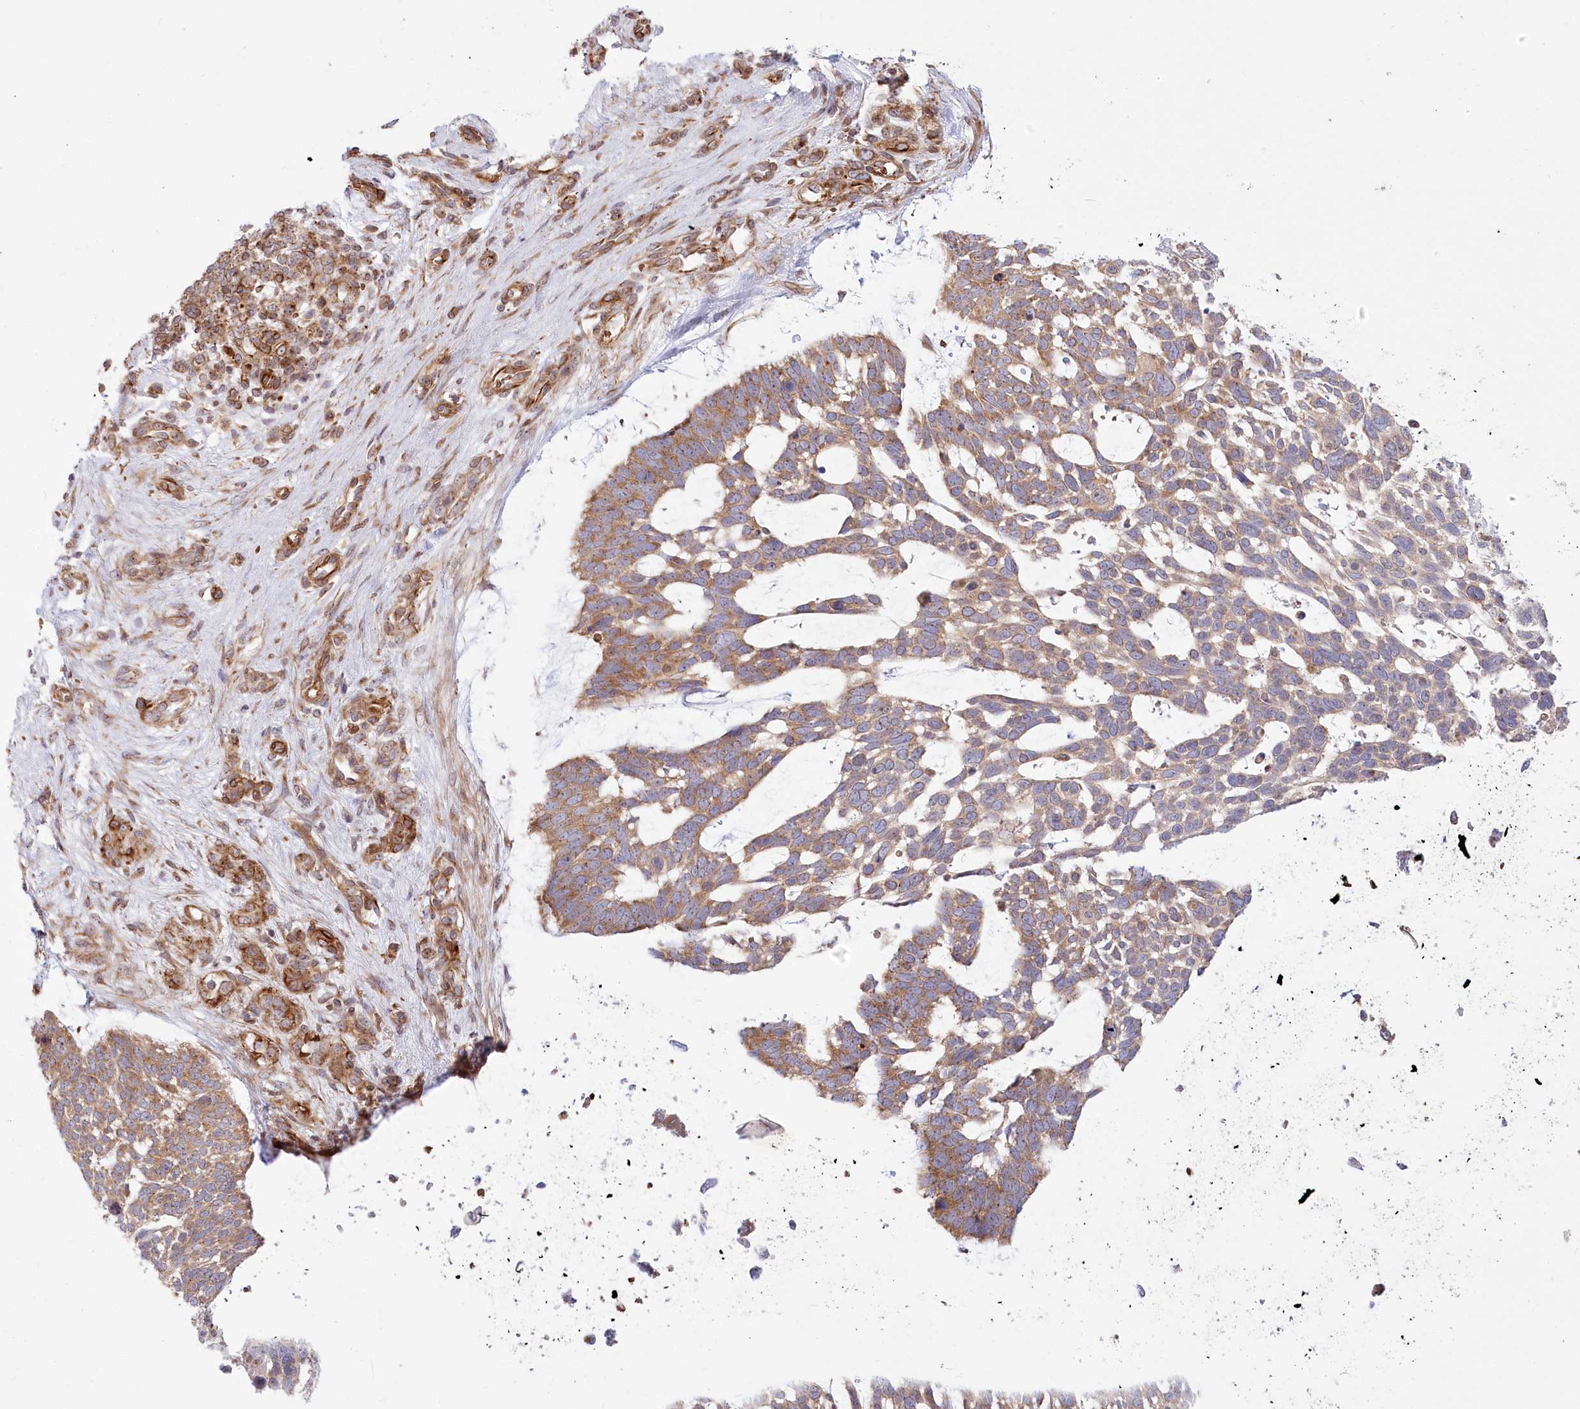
{"staining": {"intensity": "weak", "quantity": ">75%", "location": "cytoplasmic/membranous"}, "tissue": "skin cancer", "cell_type": "Tumor cells", "image_type": "cancer", "snomed": [{"axis": "morphology", "description": "Basal cell carcinoma"}, {"axis": "topography", "description": "Skin"}], "caption": "A histopathology image of human skin cancer (basal cell carcinoma) stained for a protein exhibits weak cytoplasmic/membranous brown staining in tumor cells. The staining was performed using DAB (3,3'-diaminobenzidine), with brown indicating positive protein expression. Nuclei are stained blue with hematoxylin.", "gene": "COMMD3", "patient": {"sex": "male", "age": 88}}